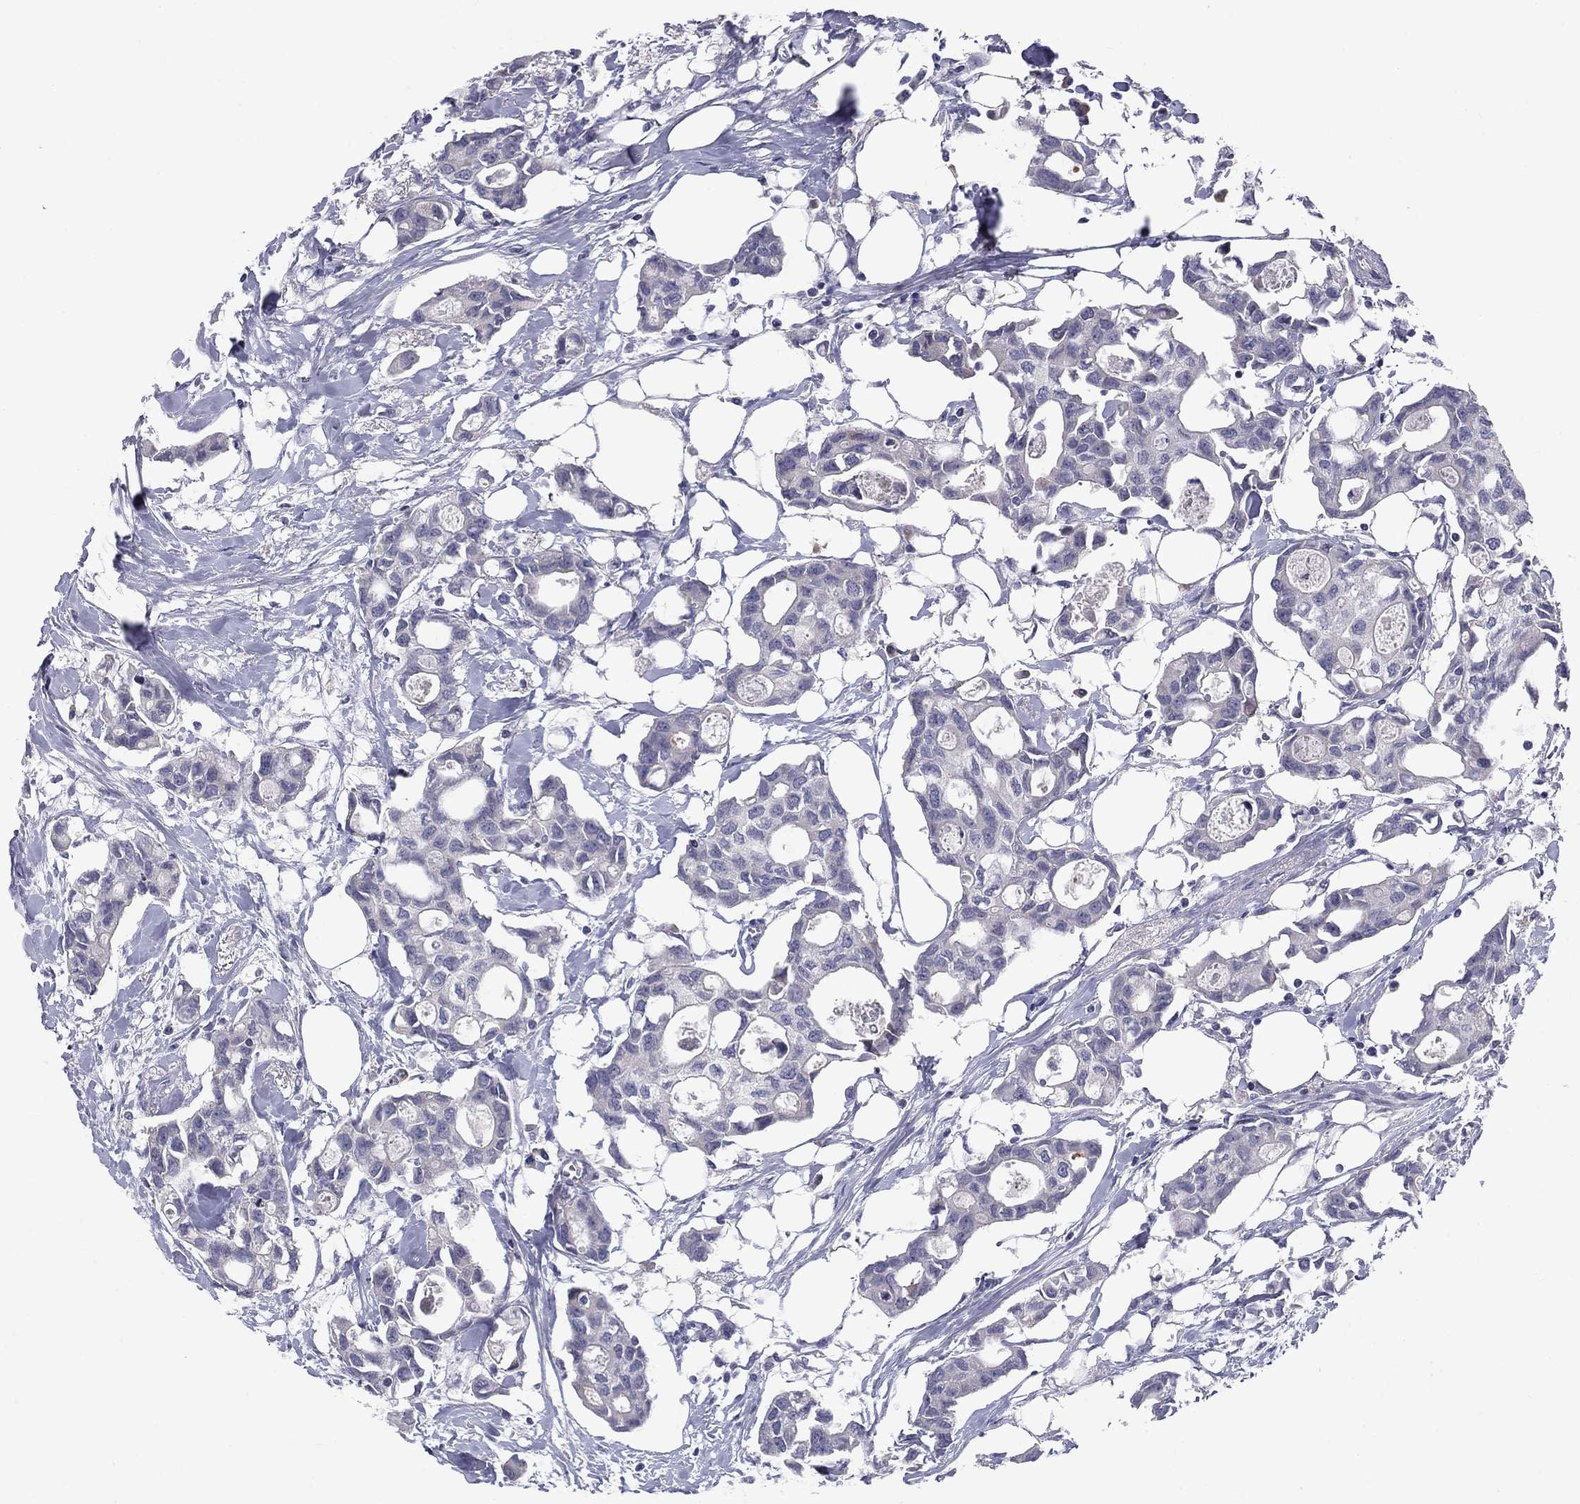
{"staining": {"intensity": "negative", "quantity": "none", "location": "none"}, "tissue": "breast cancer", "cell_type": "Tumor cells", "image_type": "cancer", "snomed": [{"axis": "morphology", "description": "Duct carcinoma"}, {"axis": "topography", "description": "Breast"}], "caption": "Infiltrating ductal carcinoma (breast) stained for a protein using IHC reveals no positivity tumor cells.", "gene": "CACNA1A", "patient": {"sex": "female", "age": 83}}